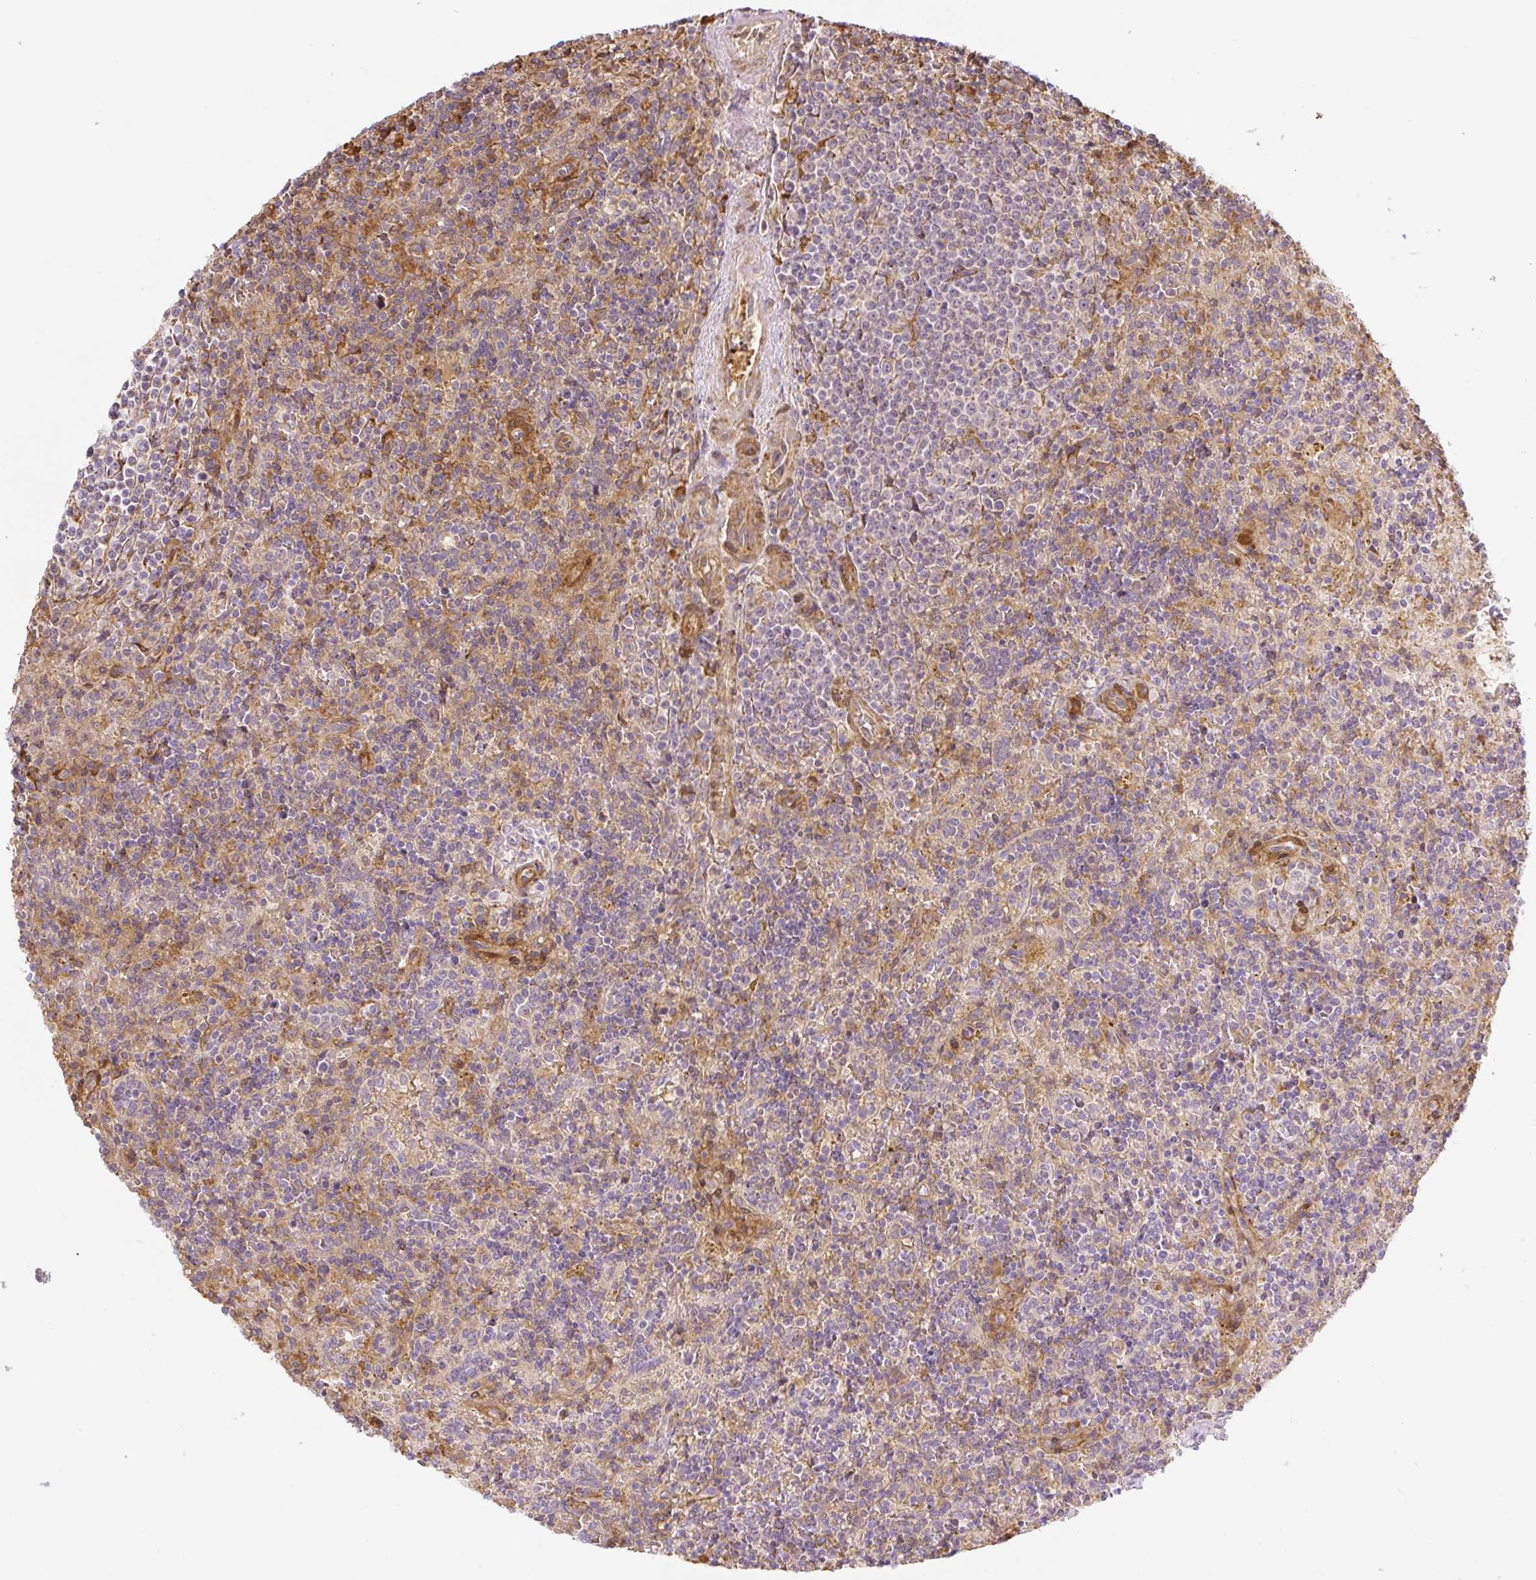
{"staining": {"intensity": "negative", "quantity": "none", "location": "none"}, "tissue": "lymphoma", "cell_type": "Tumor cells", "image_type": "cancer", "snomed": [{"axis": "morphology", "description": "Malignant lymphoma, non-Hodgkin's type, Low grade"}, {"axis": "topography", "description": "Spleen"}], "caption": "The histopathology image reveals no staining of tumor cells in lymphoma. (IHC, brightfield microscopy, high magnification).", "gene": "RASA1", "patient": {"sex": "male", "age": 67}}